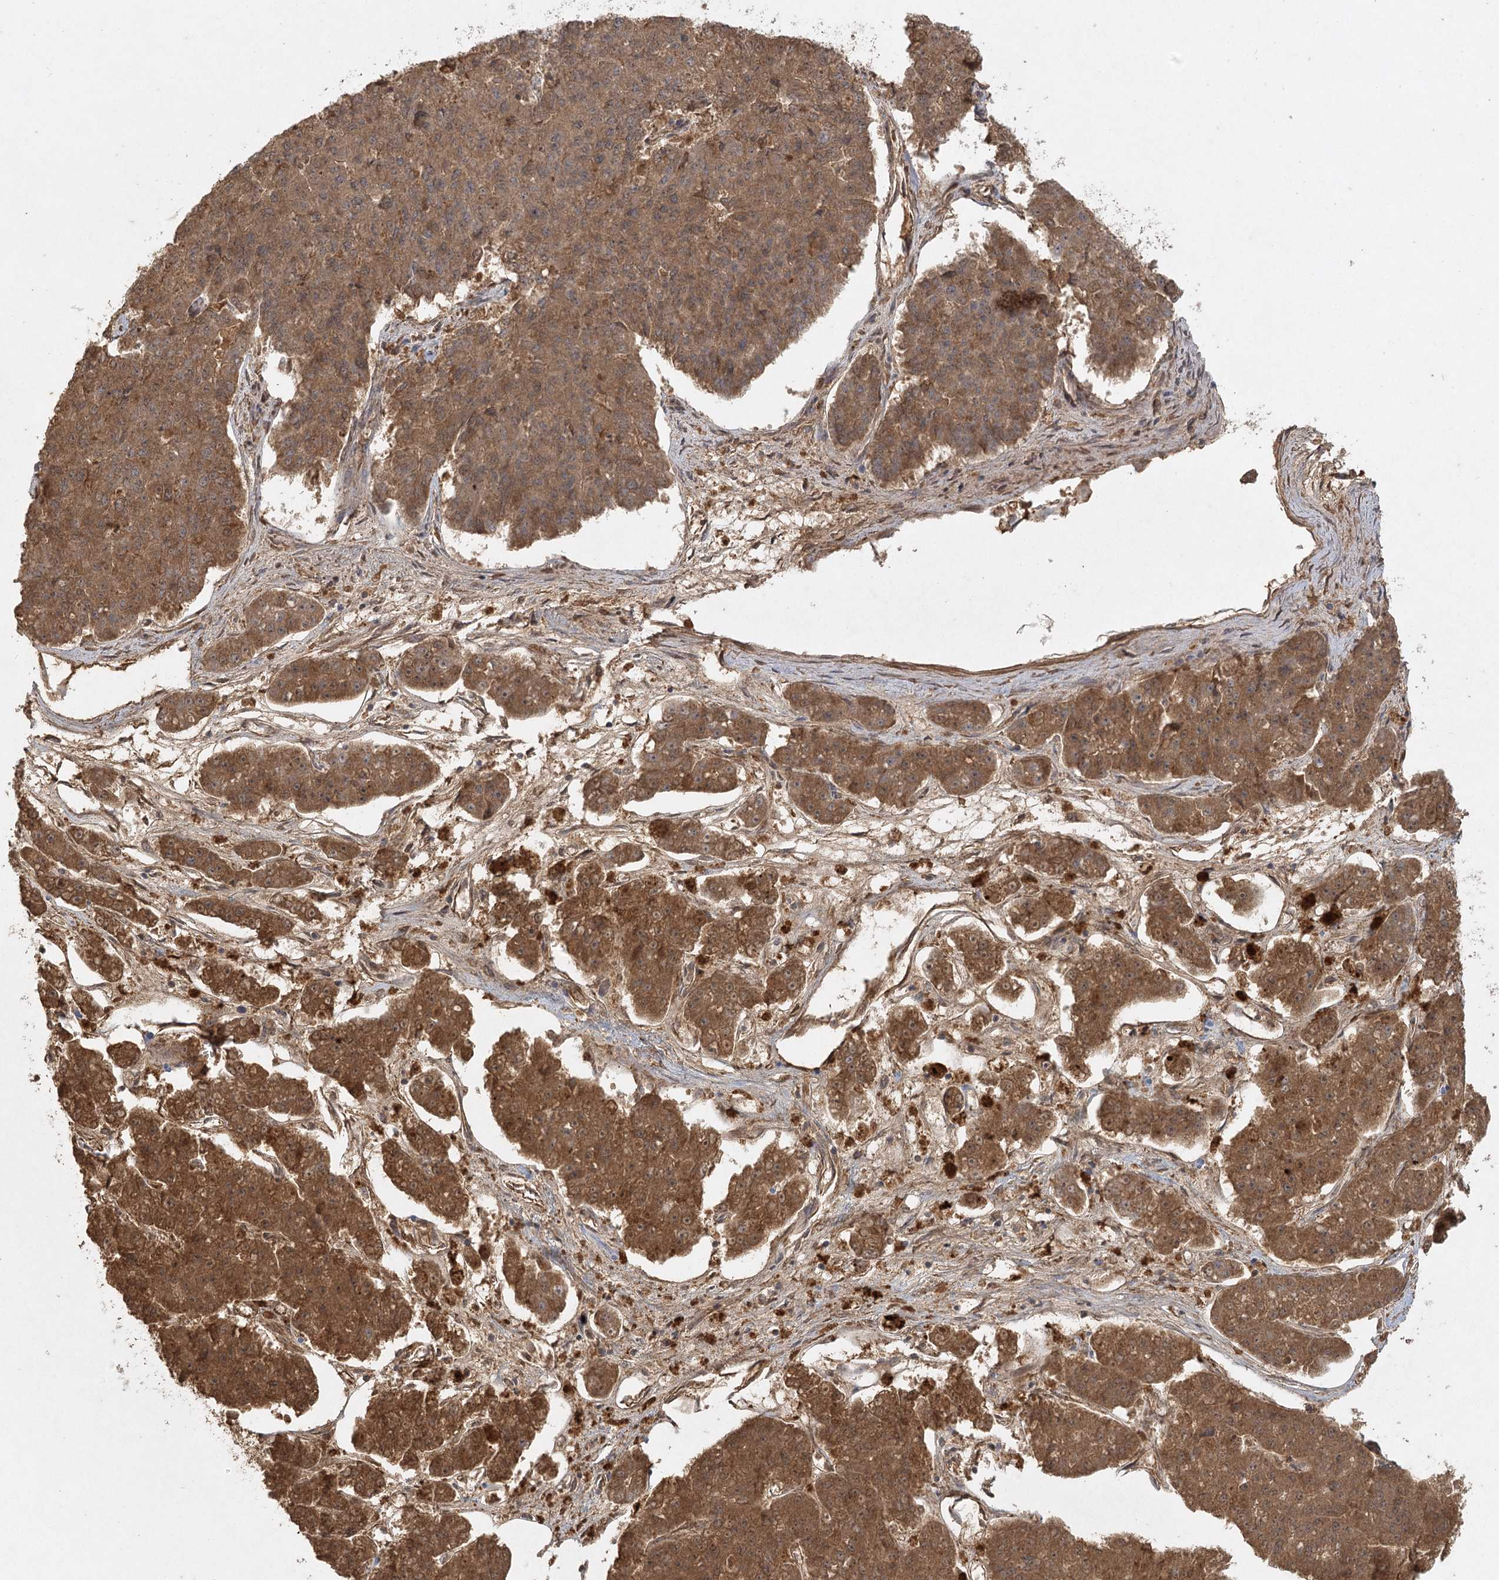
{"staining": {"intensity": "moderate", "quantity": ">75%", "location": "cytoplasmic/membranous"}, "tissue": "pancreatic cancer", "cell_type": "Tumor cells", "image_type": "cancer", "snomed": [{"axis": "morphology", "description": "Adenocarcinoma, NOS"}, {"axis": "topography", "description": "Pancreas"}], "caption": "A photomicrograph of adenocarcinoma (pancreatic) stained for a protein demonstrates moderate cytoplasmic/membranous brown staining in tumor cells.", "gene": "ARL13A", "patient": {"sex": "male", "age": 50}}